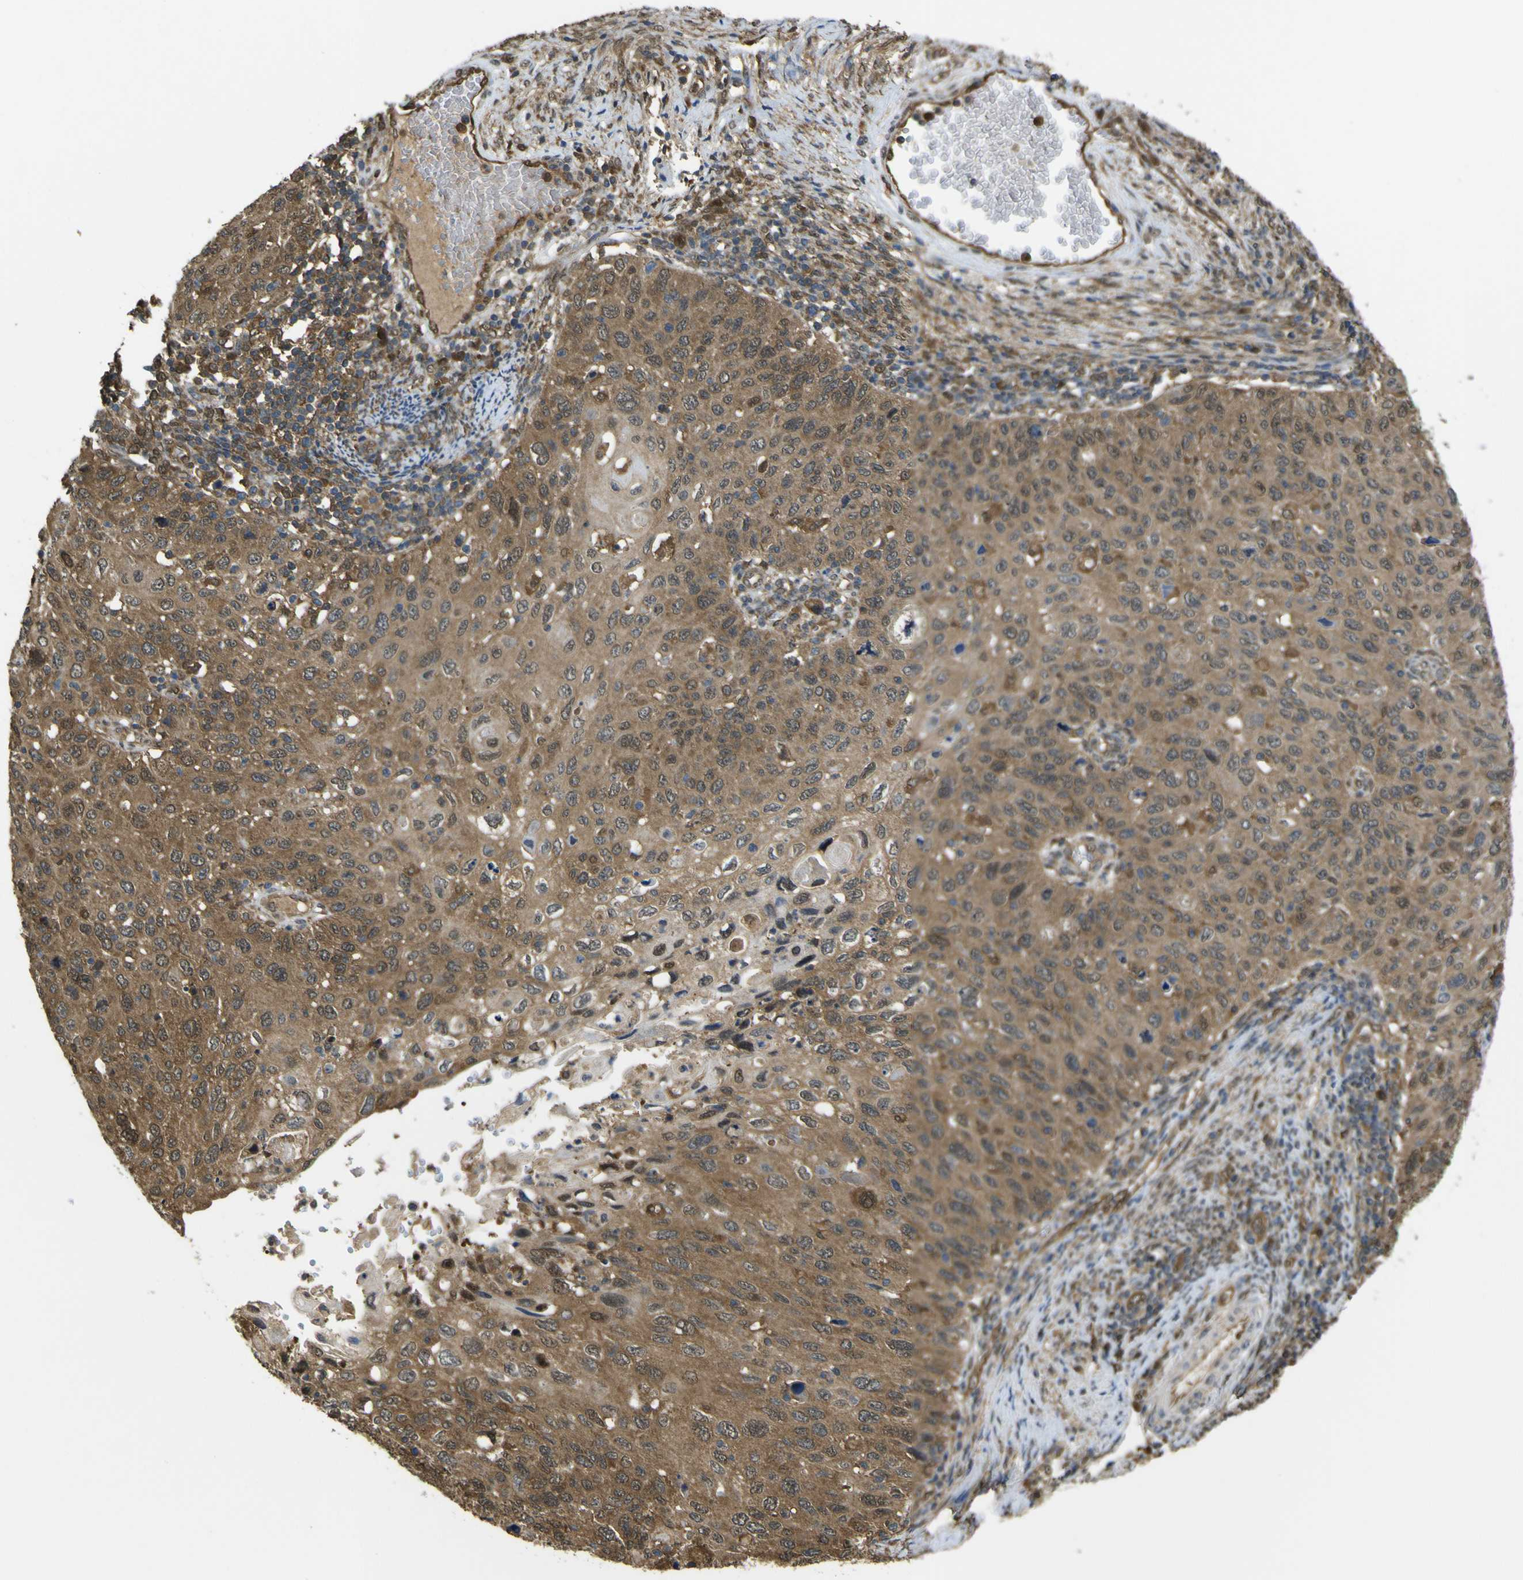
{"staining": {"intensity": "moderate", "quantity": ">75%", "location": "cytoplasmic/membranous"}, "tissue": "cervical cancer", "cell_type": "Tumor cells", "image_type": "cancer", "snomed": [{"axis": "morphology", "description": "Squamous cell carcinoma, NOS"}, {"axis": "topography", "description": "Cervix"}], "caption": "A brown stain labels moderate cytoplasmic/membranous staining of a protein in human squamous cell carcinoma (cervical) tumor cells.", "gene": "YWHAG", "patient": {"sex": "female", "age": 70}}